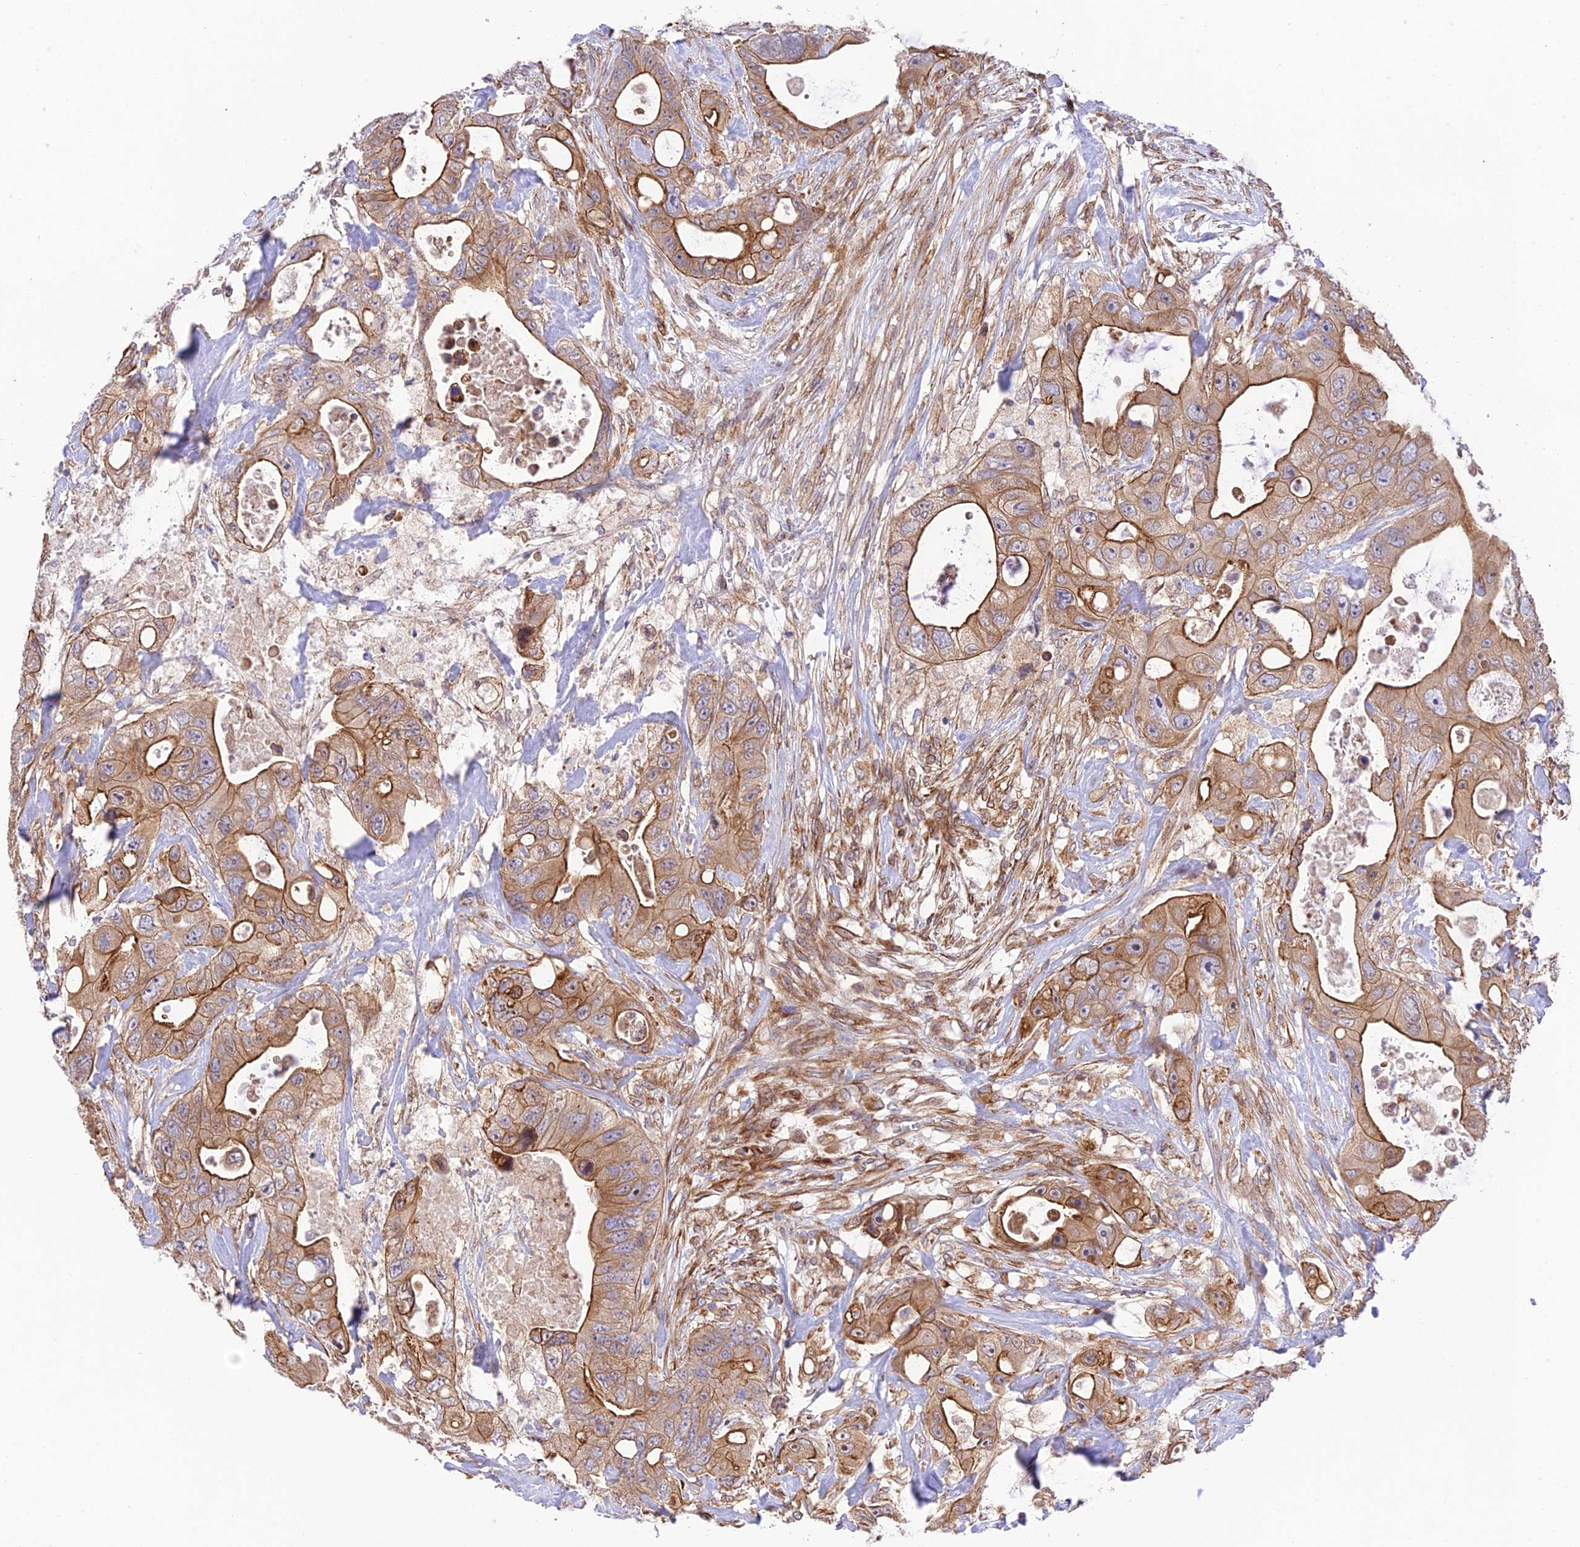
{"staining": {"intensity": "moderate", "quantity": ">75%", "location": "cytoplasmic/membranous"}, "tissue": "colorectal cancer", "cell_type": "Tumor cells", "image_type": "cancer", "snomed": [{"axis": "morphology", "description": "Adenocarcinoma, NOS"}, {"axis": "topography", "description": "Colon"}], "caption": "DAB (3,3'-diaminobenzidine) immunohistochemical staining of adenocarcinoma (colorectal) reveals moderate cytoplasmic/membranous protein expression in approximately >75% of tumor cells. (DAB (3,3'-diaminobenzidine) IHC with brightfield microscopy, high magnification).", "gene": "EXOC3L4", "patient": {"sex": "female", "age": 46}}